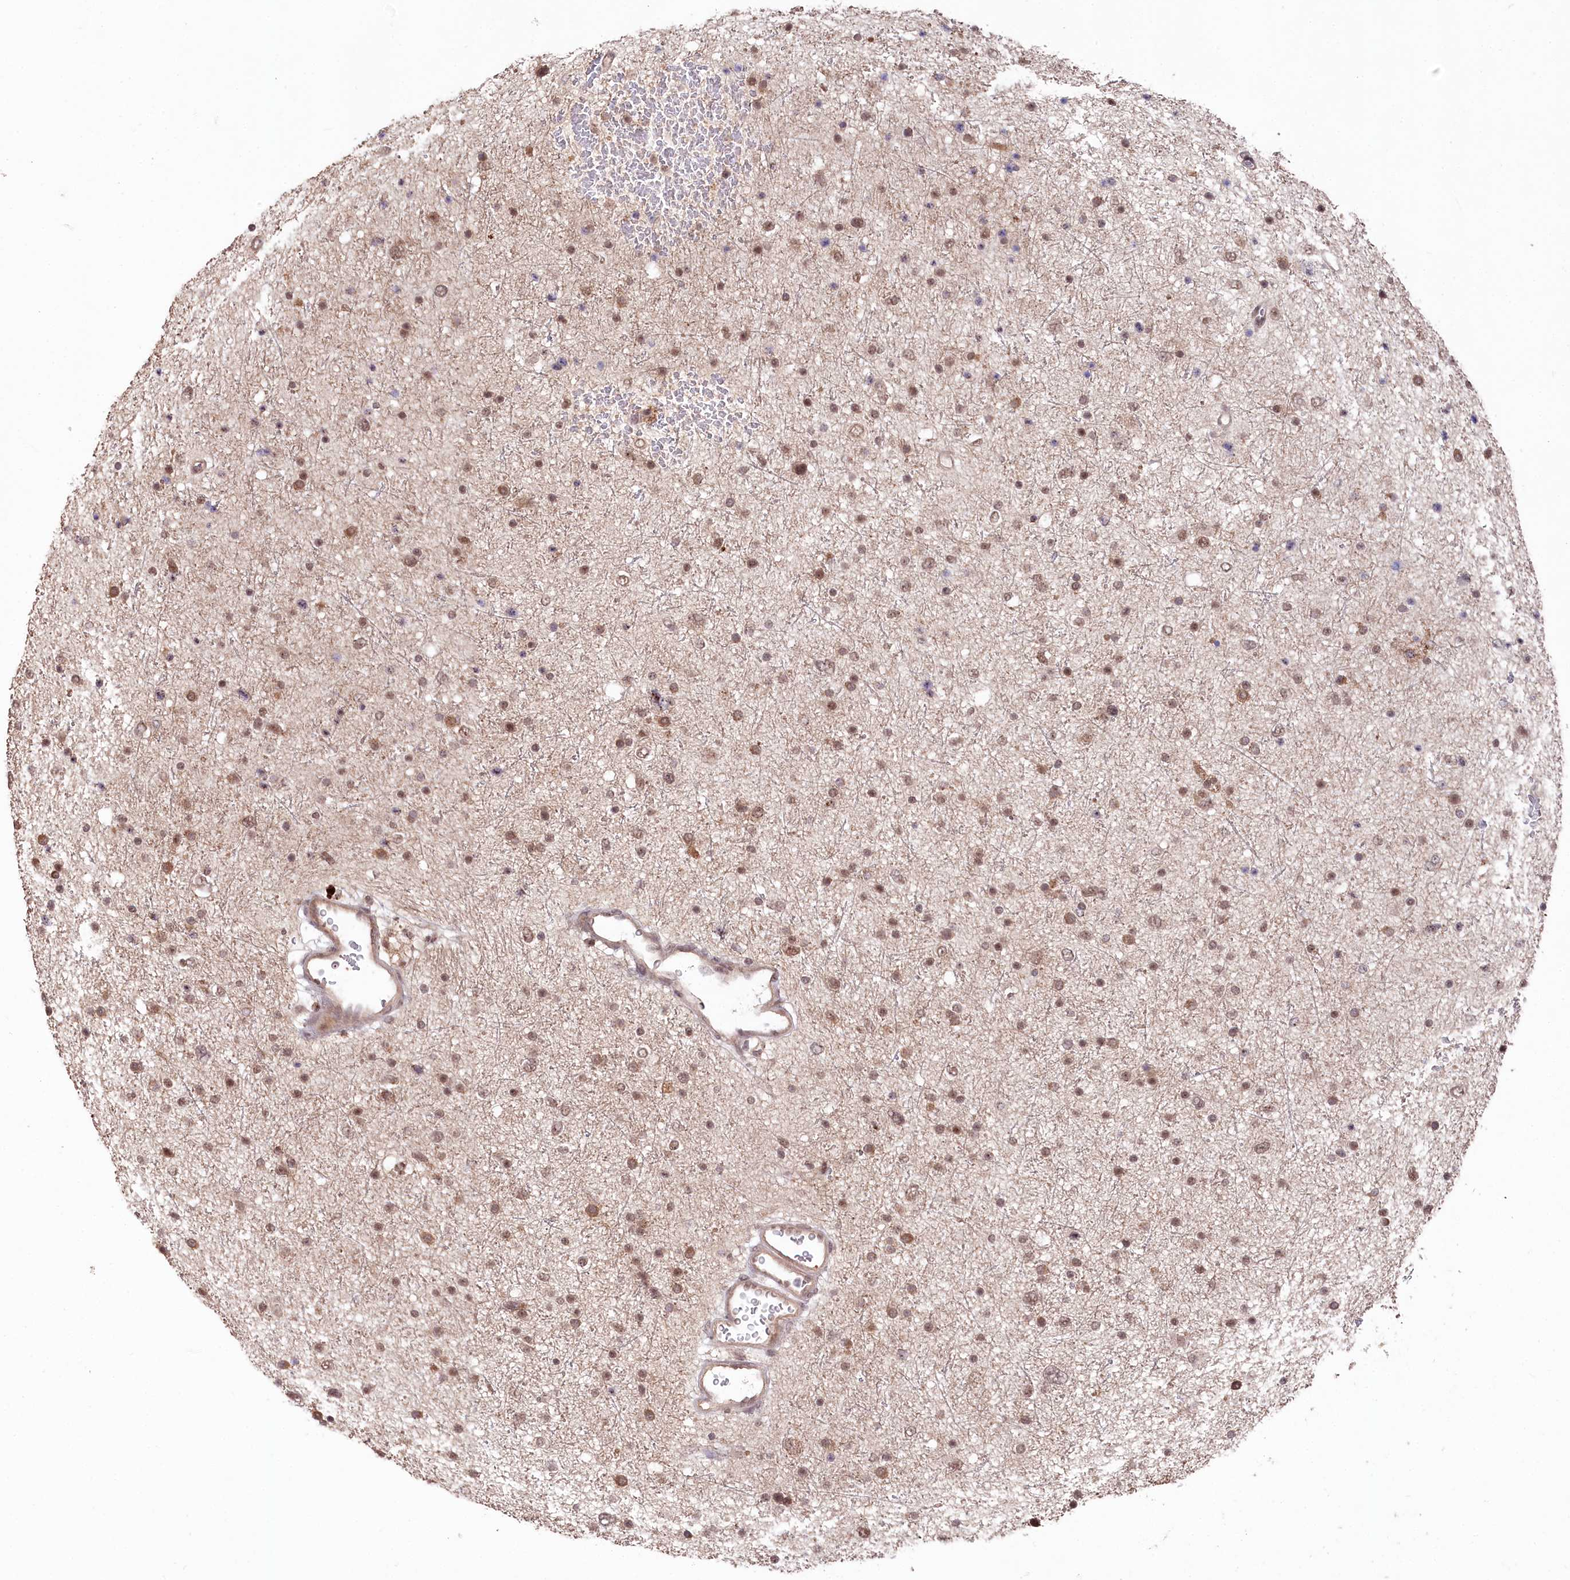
{"staining": {"intensity": "moderate", "quantity": ">75%", "location": "nuclear"}, "tissue": "glioma", "cell_type": "Tumor cells", "image_type": "cancer", "snomed": [{"axis": "morphology", "description": "Glioma, malignant, Low grade"}, {"axis": "topography", "description": "Brain"}], "caption": "Approximately >75% of tumor cells in glioma exhibit moderate nuclear protein positivity as visualized by brown immunohistochemical staining.", "gene": "CCSER2", "patient": {"sex": "female", "age": 37}}